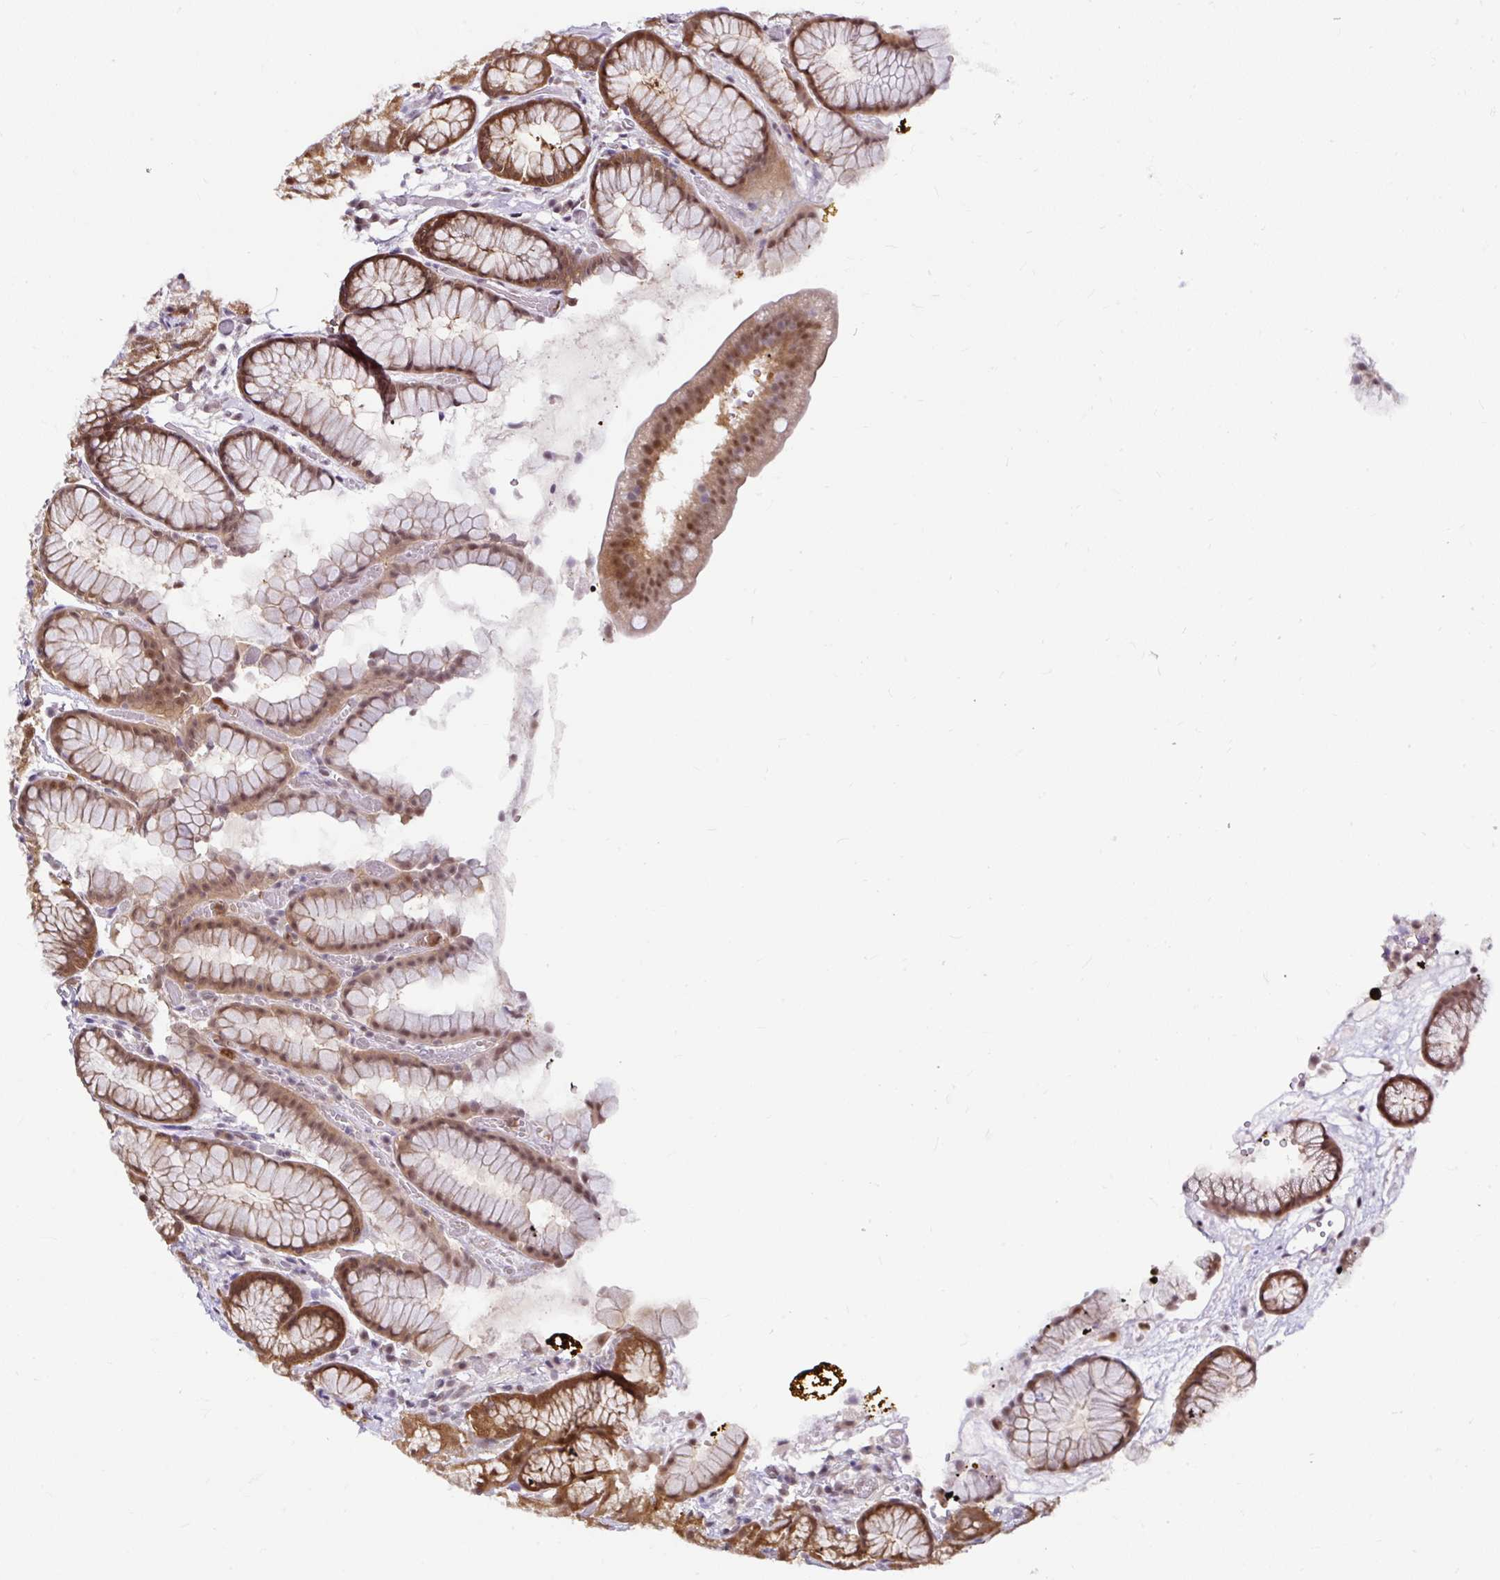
{"staining": {"intensity": "moderate", "quantity": ">75%", "location": "cytoplasmic/membranous,nuclear"}, "tissue": "stomach", "cell_type": "Glandular cells", "image_type": "normal", "snomed": [{"axis": "morphology", "description": "Normal tissue, NOS"}, {"axis": "topography", "description": "Smooth muscle"}, {"axis": "topography", "description": "Stomach"}], "caption": "Immunohistochemical staining of benign stomach displays medium levels of moderate cytoplasmic/membranous,nuclear expression in about >75% of glandular cells.", "gene": "PIN4", "patient": {"sex": "male", "age": 70}}